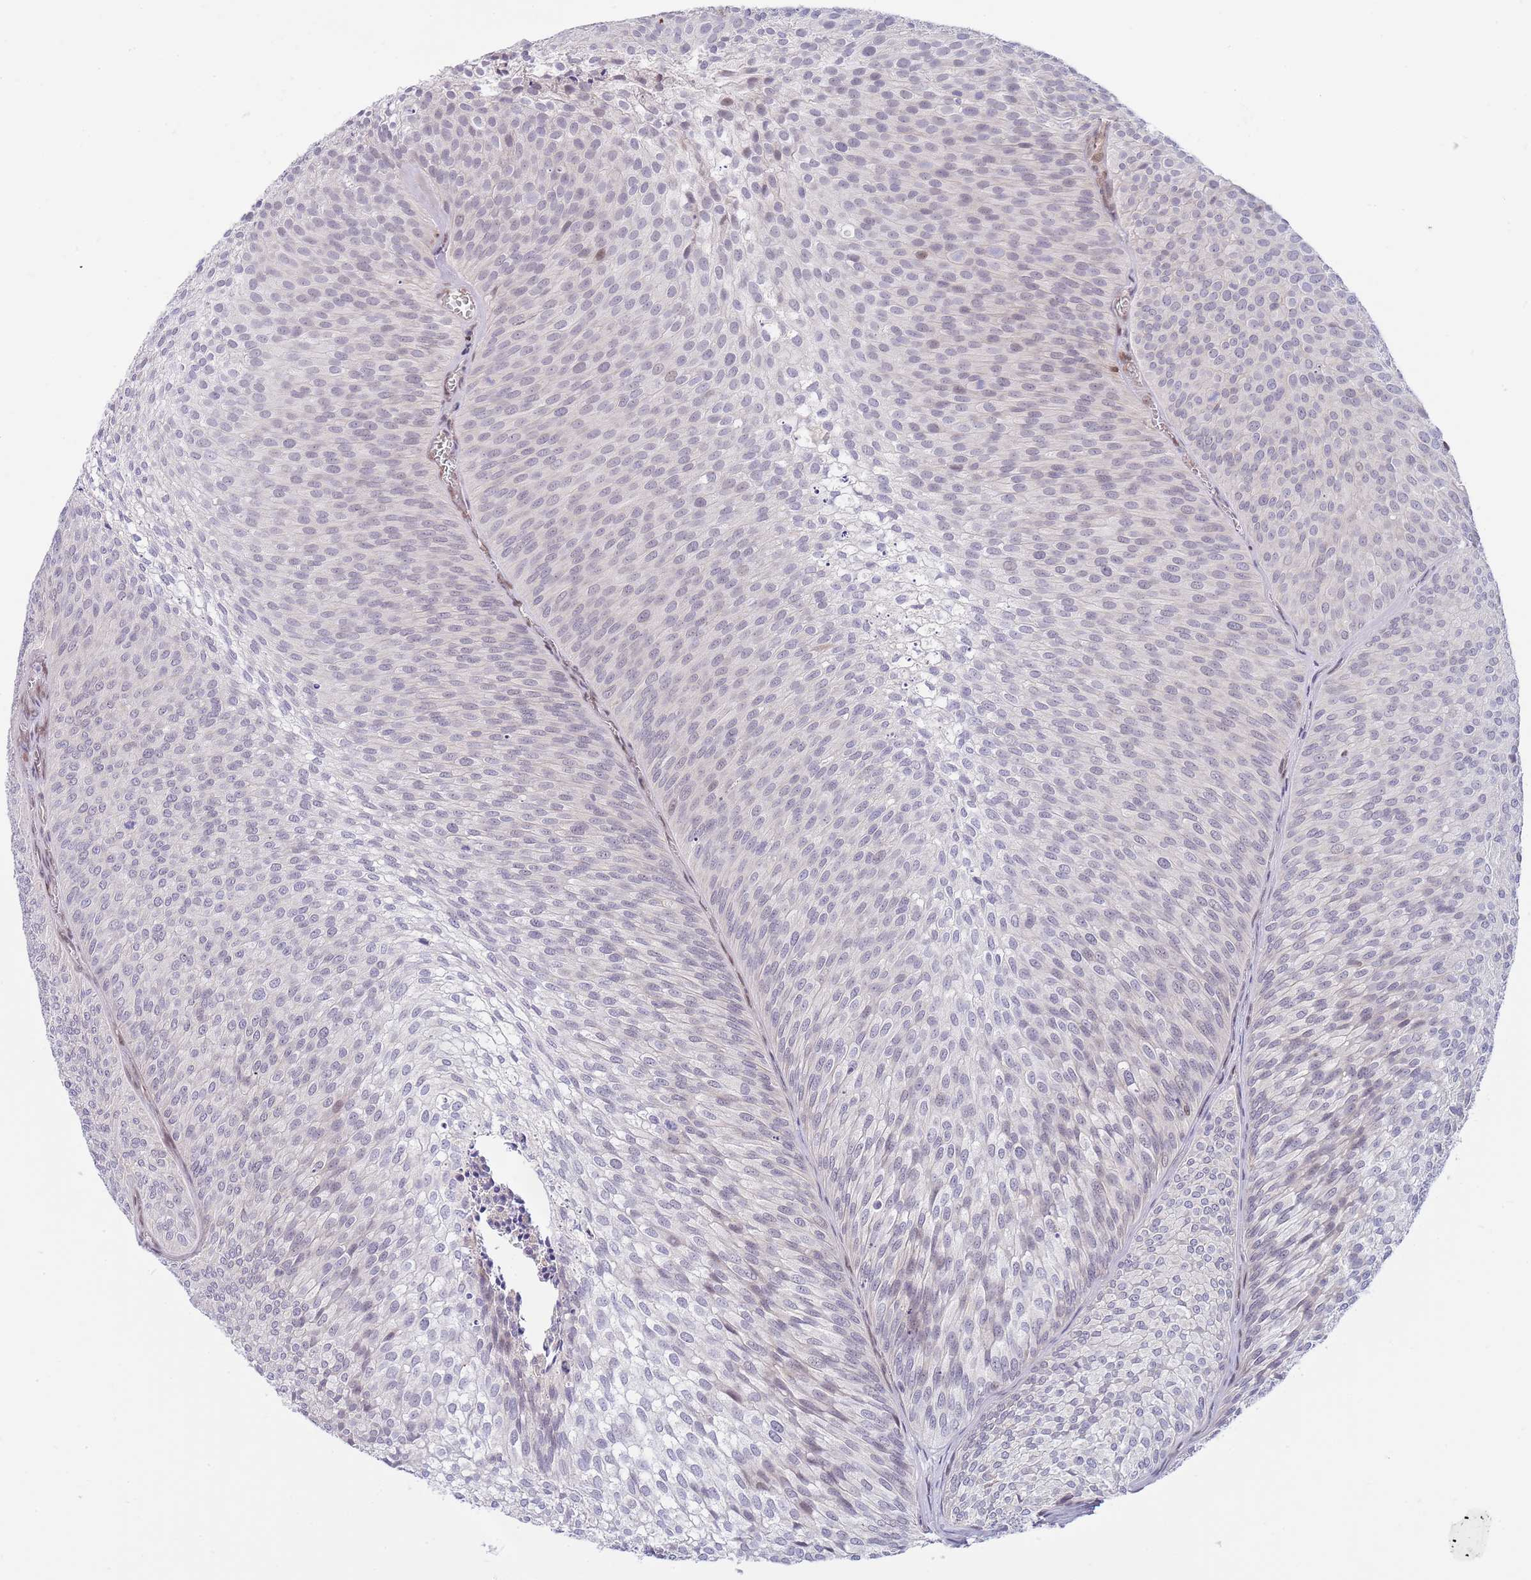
{"staining": {"intensity": "weak", "quantity": "<25%", "location": "nuclear"}, "tissue": "urothelial cancer", "cell_type": "Tumor cells", "image_type": "cancer", "snomed": [{"axis": "morphology", "description": "Urothelial carcinoma, Low grade"}, {"axis": "topography", "description": "Urinary bladder"}], "caption": "Urothelial carcinoma (low-grade) was stained to show a protein in brown. There is no significant staining in tumor cells.", "gene": "NLRP6", "patient": {"sex": "male", "age": 91}}